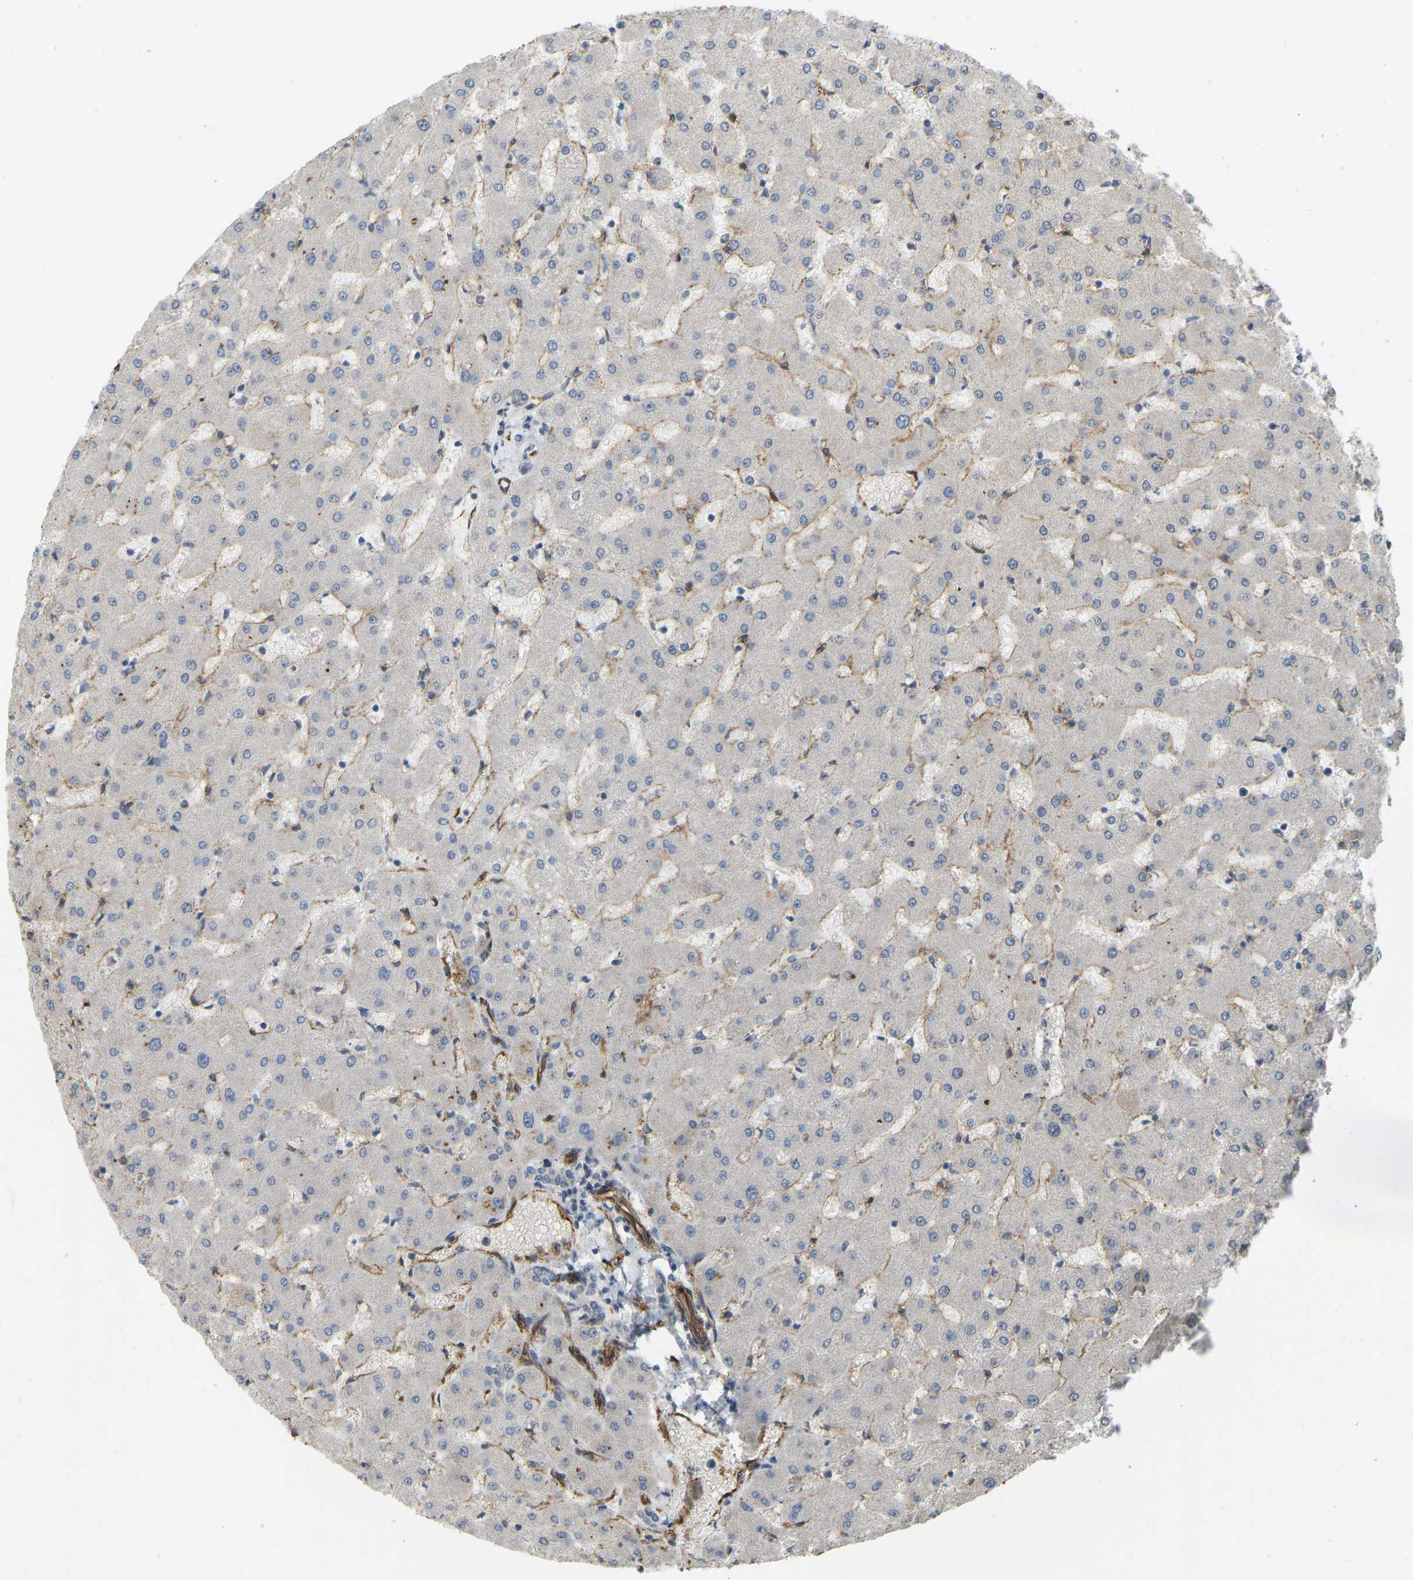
{"staining": {"intensity": "negative", "quantity": "none", "location": "none"}, "tissue": "liver", "cell_type": "Cholangiocytes", "image_type": "normal", "snomed": [{"axis": "morphology", "description": "Normal tissue, NOS"}, {"axis": "topography", "description": "Liver"}], "caption": "IHC histopathology image of normal liver: human liver stained with DAB (3,3'-diaminobenzidine) demonstrates no significant protein expression in cholangiocytes.", "gene": "NMB", "patient": {"sex": "female", "age": 63}}